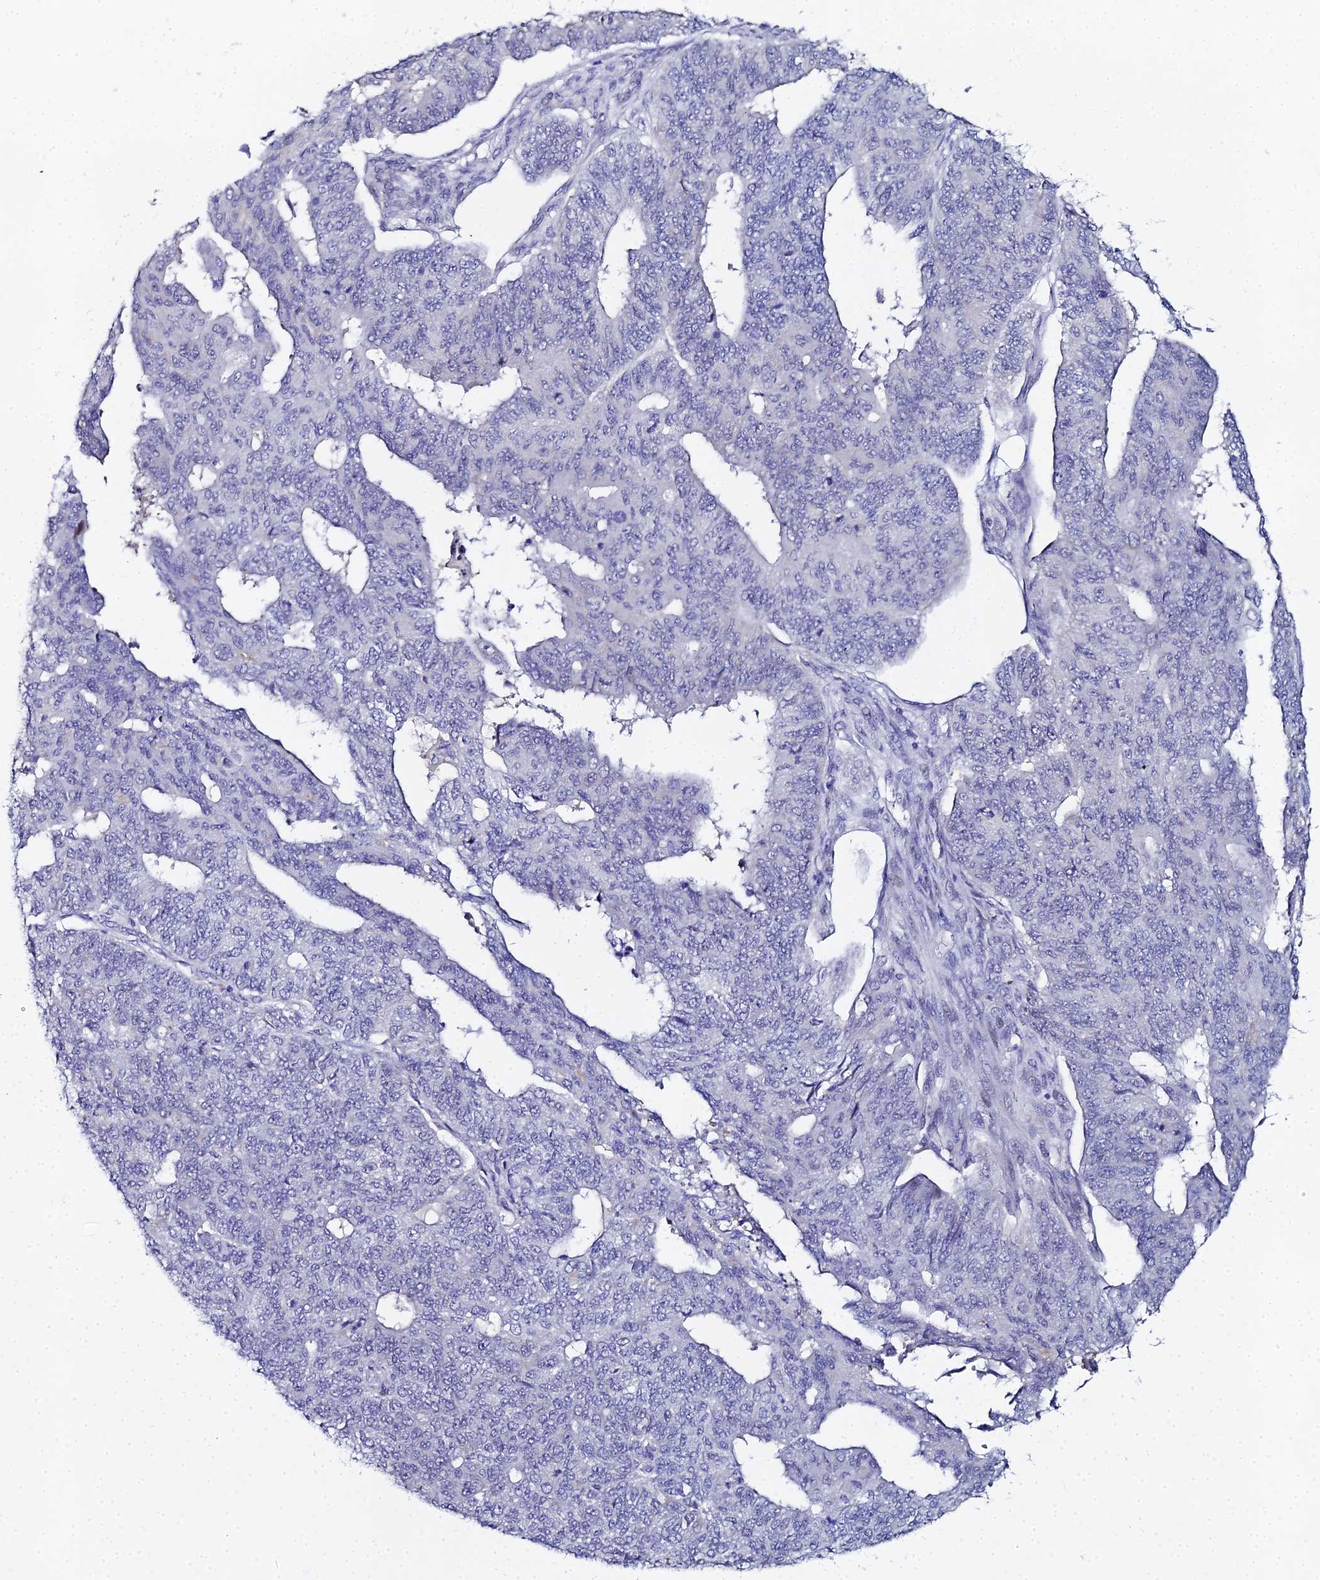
{"staining": {"intensity": "negative", "quantity": "none", "location": "none"}, "tissue": "endometrial cancer", "cell_type": "Tumor cells", "image_type": "cancer", "snomed": [{"axis": "morphology", "description": "Adenocarcinoma, NOS"}, {"axis": "topography", "description": "Endometrium"}], "caption": "Protein analysis of endometrial cancer reveals no significant positivity in tumor cells.", "gene": "ENSG00000268674", "patient": {"sex": "female", "age": 32}}